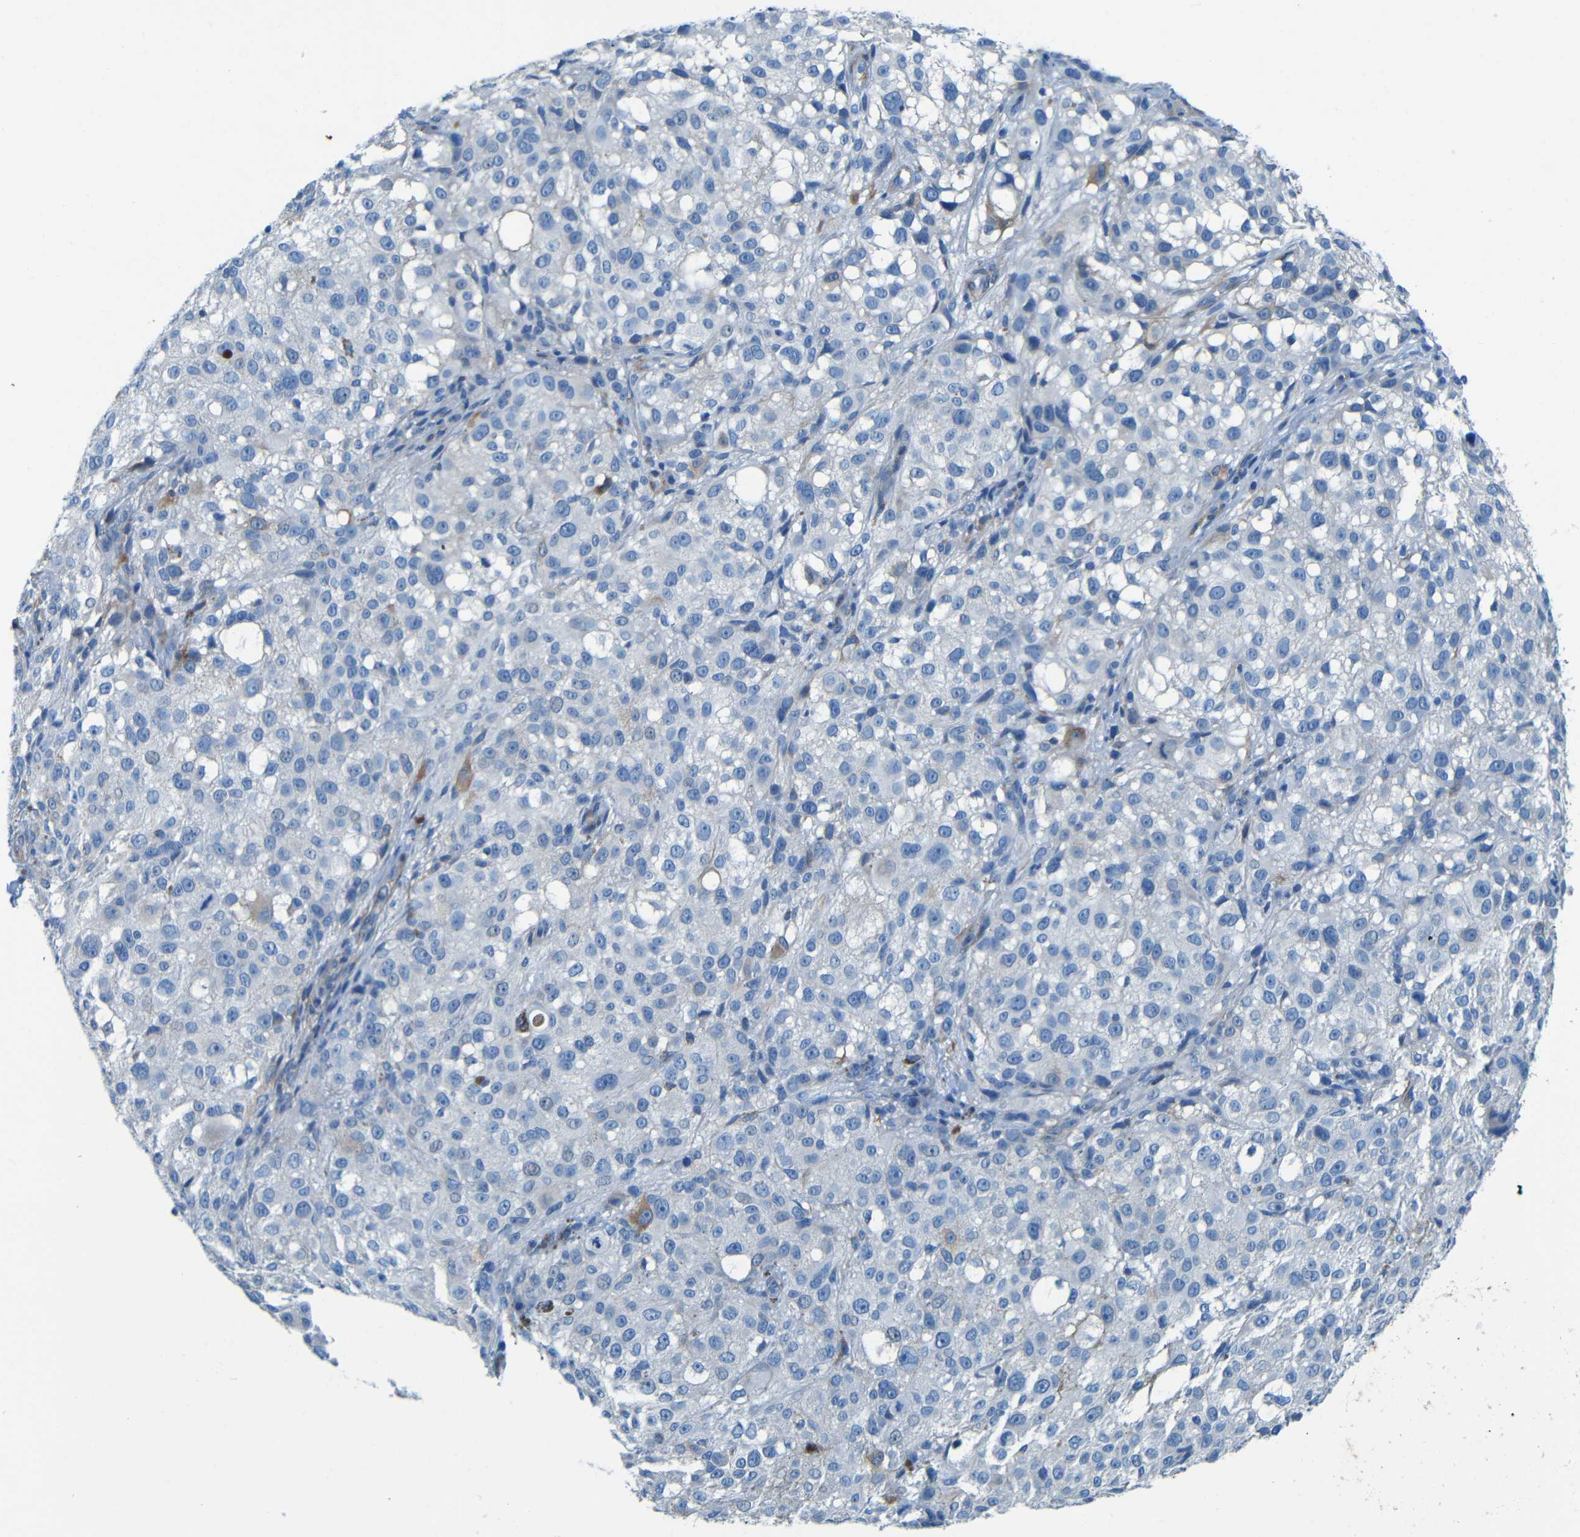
{"staining": {"intensity": "negative", "quantity": "none", "location": "none"}, "tissue": "melanoma", "cell_type": "Tumor cells", "image_type": "cancer", "snomed": [{"axis": "morphology", "description": "Necrosis, NOS"}, {"axis": "morphology", "description": "Malignant melanoma, NOS"}, {"axis": "topography", "description": "Skin"}], "caption": "There is no significant positivity in tumor cells of melanoma.", "gene": "MAP2", "patient": {"sex": "female", "age": 87}}